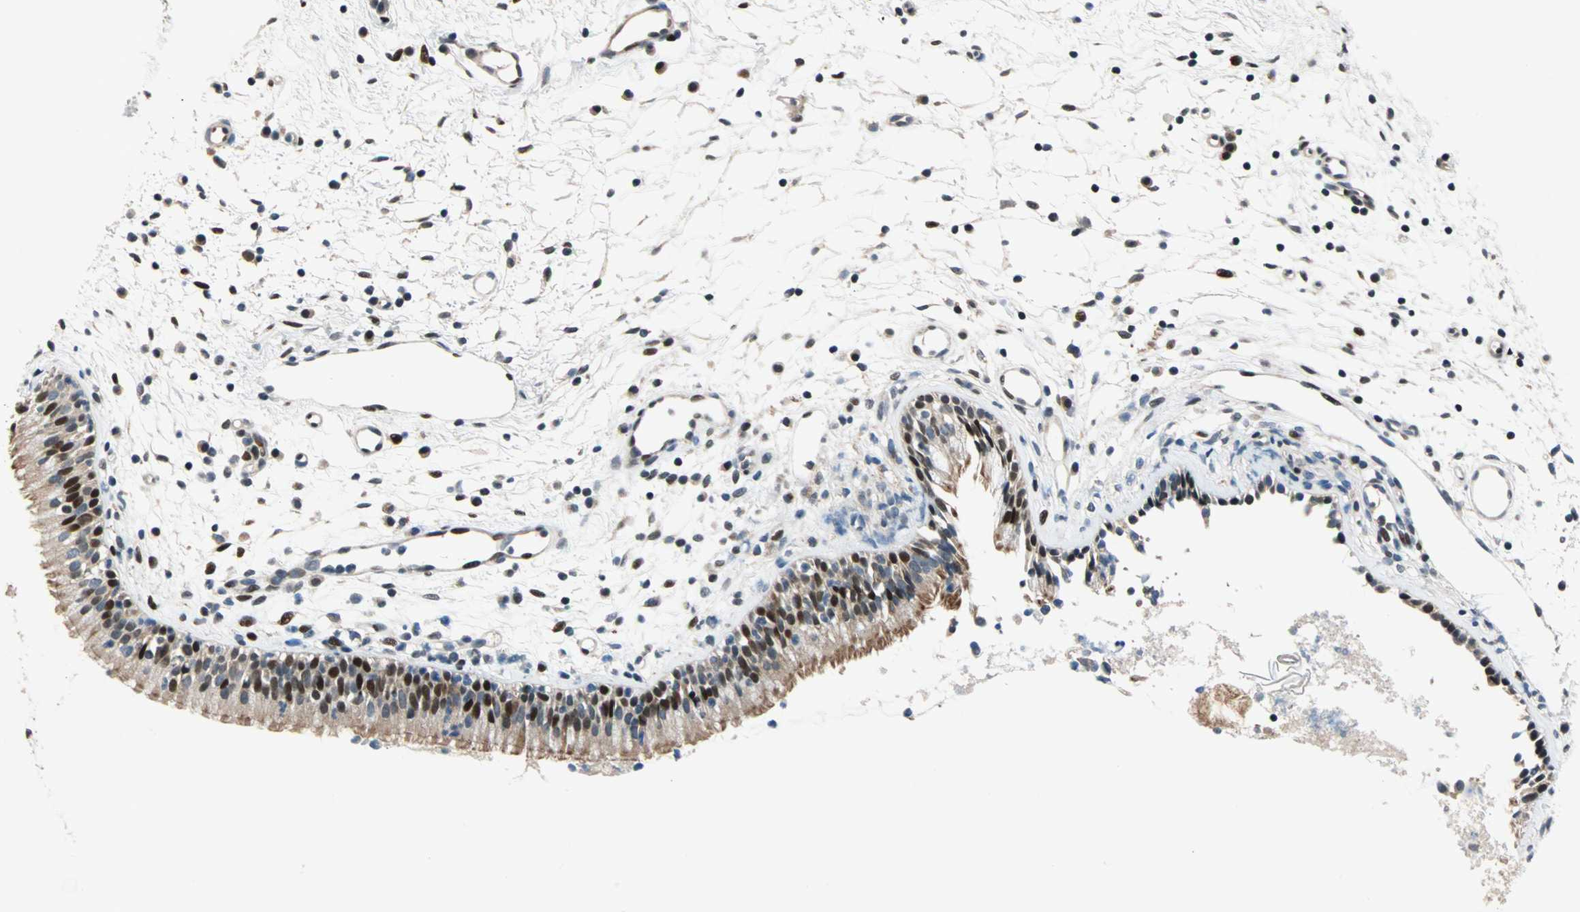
{"staining": {"intensity": "strong", "quantity": ">75%", "location": "cytoplasmic/membranous,nuclear"}, "tissue": "nasopharynx", "cell_type": "Respiratory epithelial cells", "image_type": "normal", "snomed": [{"axis": "morphology", "description": "Normal tissue, NOS"}, {"axis": "topography", "description": "Nasopharynx"}], "caption": "Respiratory epithelial cells exhibit high levels of strong cytoplasmic/membranous,nuclear expression in about >75% of cells in normal nasopharynx. (IHC, brightfield microscopy, high magnification).", "gene": "HECW1", "patient": {"sex": "male", "age": 21}}